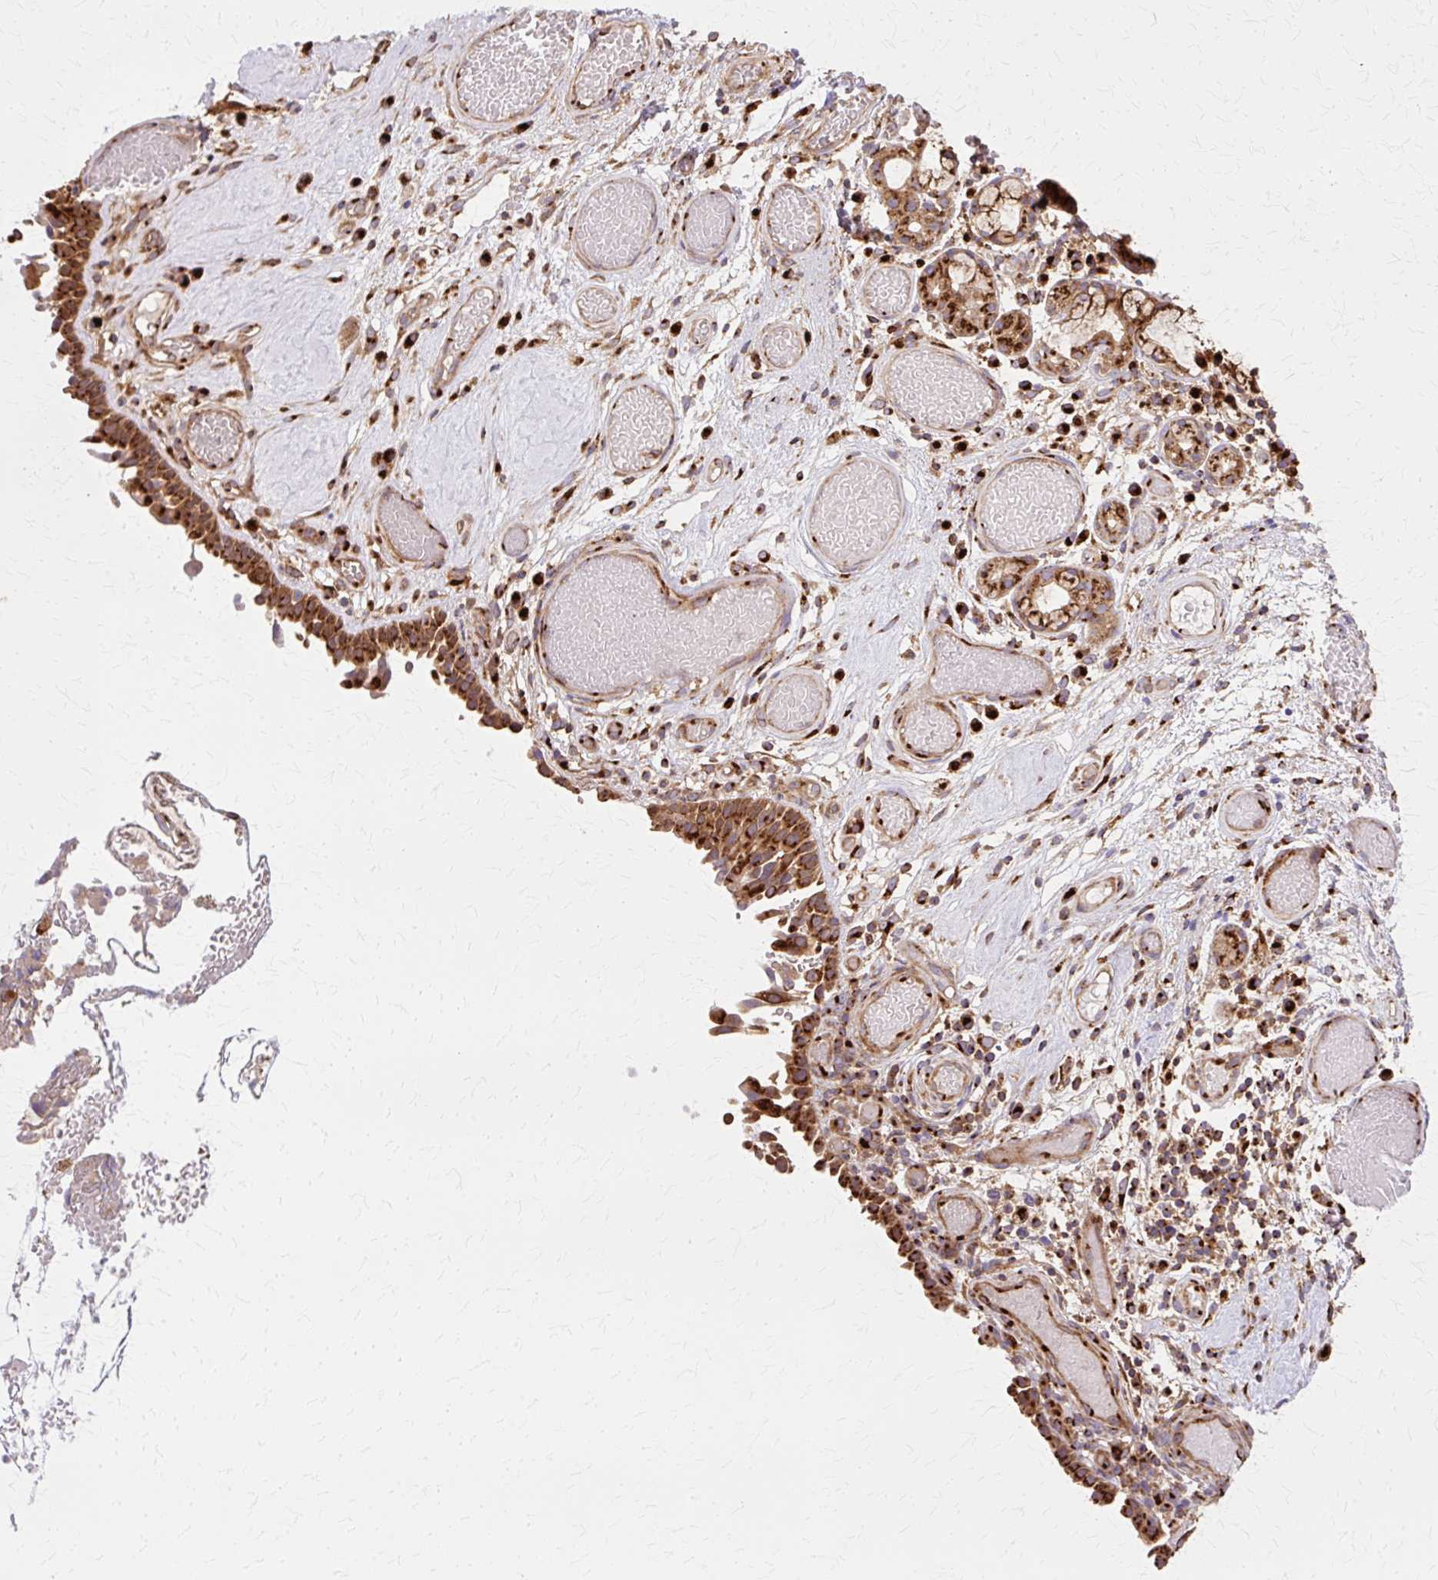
{"staining": {"intensity": "strong", "quantity": ">75%", "location": "cytoplasmic/membranous"}, "tissue": "nasopharynx", "cell_type": "Respiratory epithelial cells", "image_type": "normal", "snomed": [{"axis": "morphology", "description": "Normal tissue, NOS"}, {"axis": "morphology", "description": "Inflammation, NOS"}, {"axis": "topography", "description": "Nasopharynx"}], "caption": "Immunohistochemistry (IHC) histopathology image of benign nasopharynx: human nasopharynx stained using immunohistochemistry reveals high levels of strong protein expression localized specifically in the cytoplasmic/membranous of respiratory epithelial cells, appearing as a cytoplasmic/membranous brown color.", "gene": "COPB1", "patient": {"sex": "male", "age": 54}}